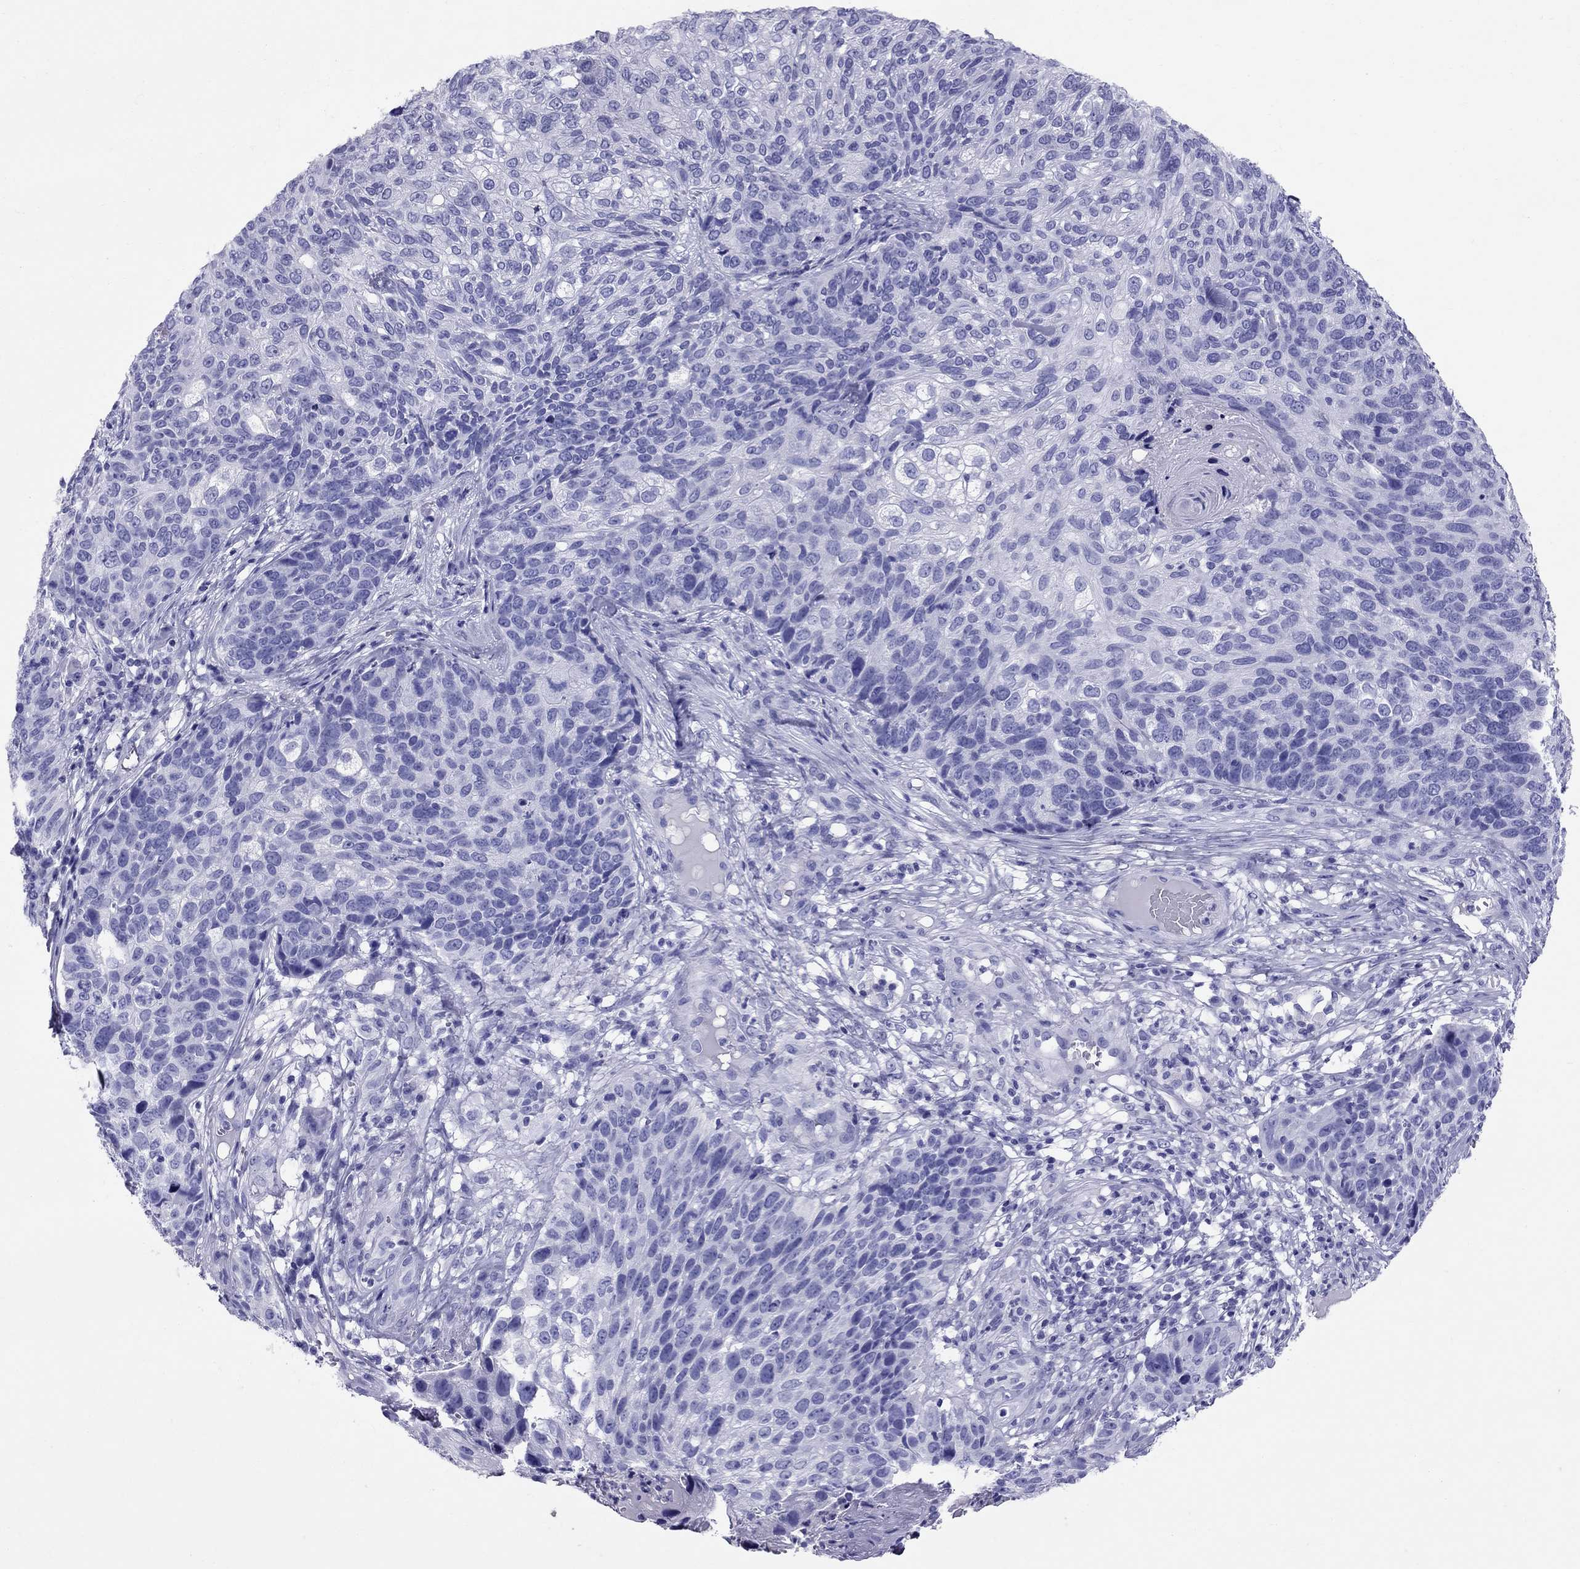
{"staining": {"intensity": "negative", "quantity": "none", "location": "none"}, "tissue": "skin cancer", "cell_type": "Tumor cells", "image_type": "cancer", "snomed": [{"axis": "morphology", "description": "Squamous cell carcinoma, NOS"}, {"axis": "topography", "description": "Skin"}], "caption": "A histopathology image of human skin cancer is negative for staining in tumor cells.", "gene": "AVPR1B", "patient": {"sex": "male", "age": 92}}